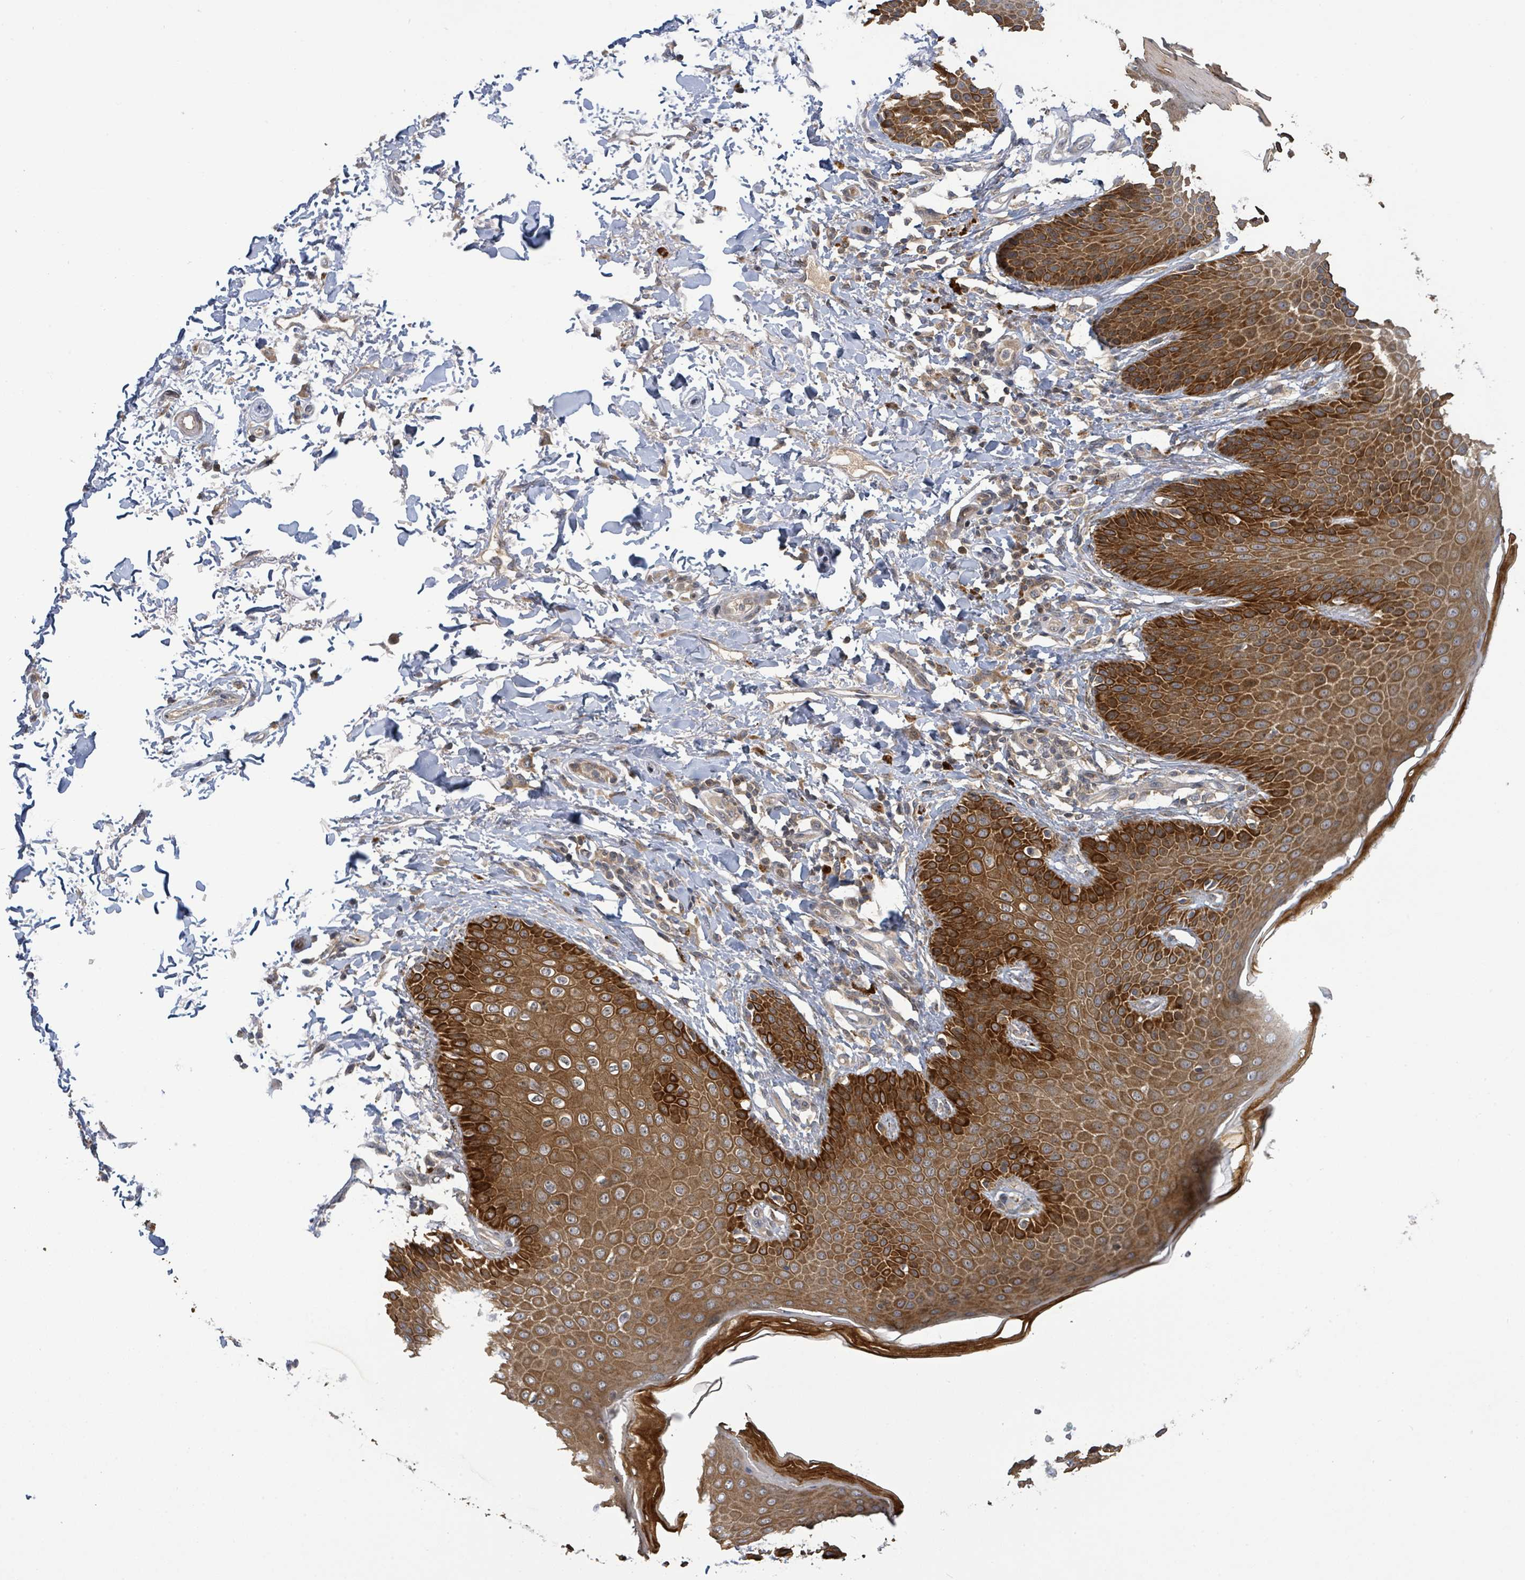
{"staining": {"intensity": "strong", "quantity": ">75%", "location": "cytoplasmic/membranous"}, "tissue": "skin", "cell_type": "Epidermal cells", "image_type": "normal", "snomed": [{"axis": "morphology", "description": "Normal tissue, NOS"}, {"axis": "topography", "description": "Peripheral nerve tissue"}], "caption": "Skin stained with DAB immunohistochemistry (IHC) displays high levels of strong cytoplasmic/membranous positivity in approximately >75% of epidermal cells.", "gene": "ITGA11", "patient": {"sex": "male", "age": 51}}